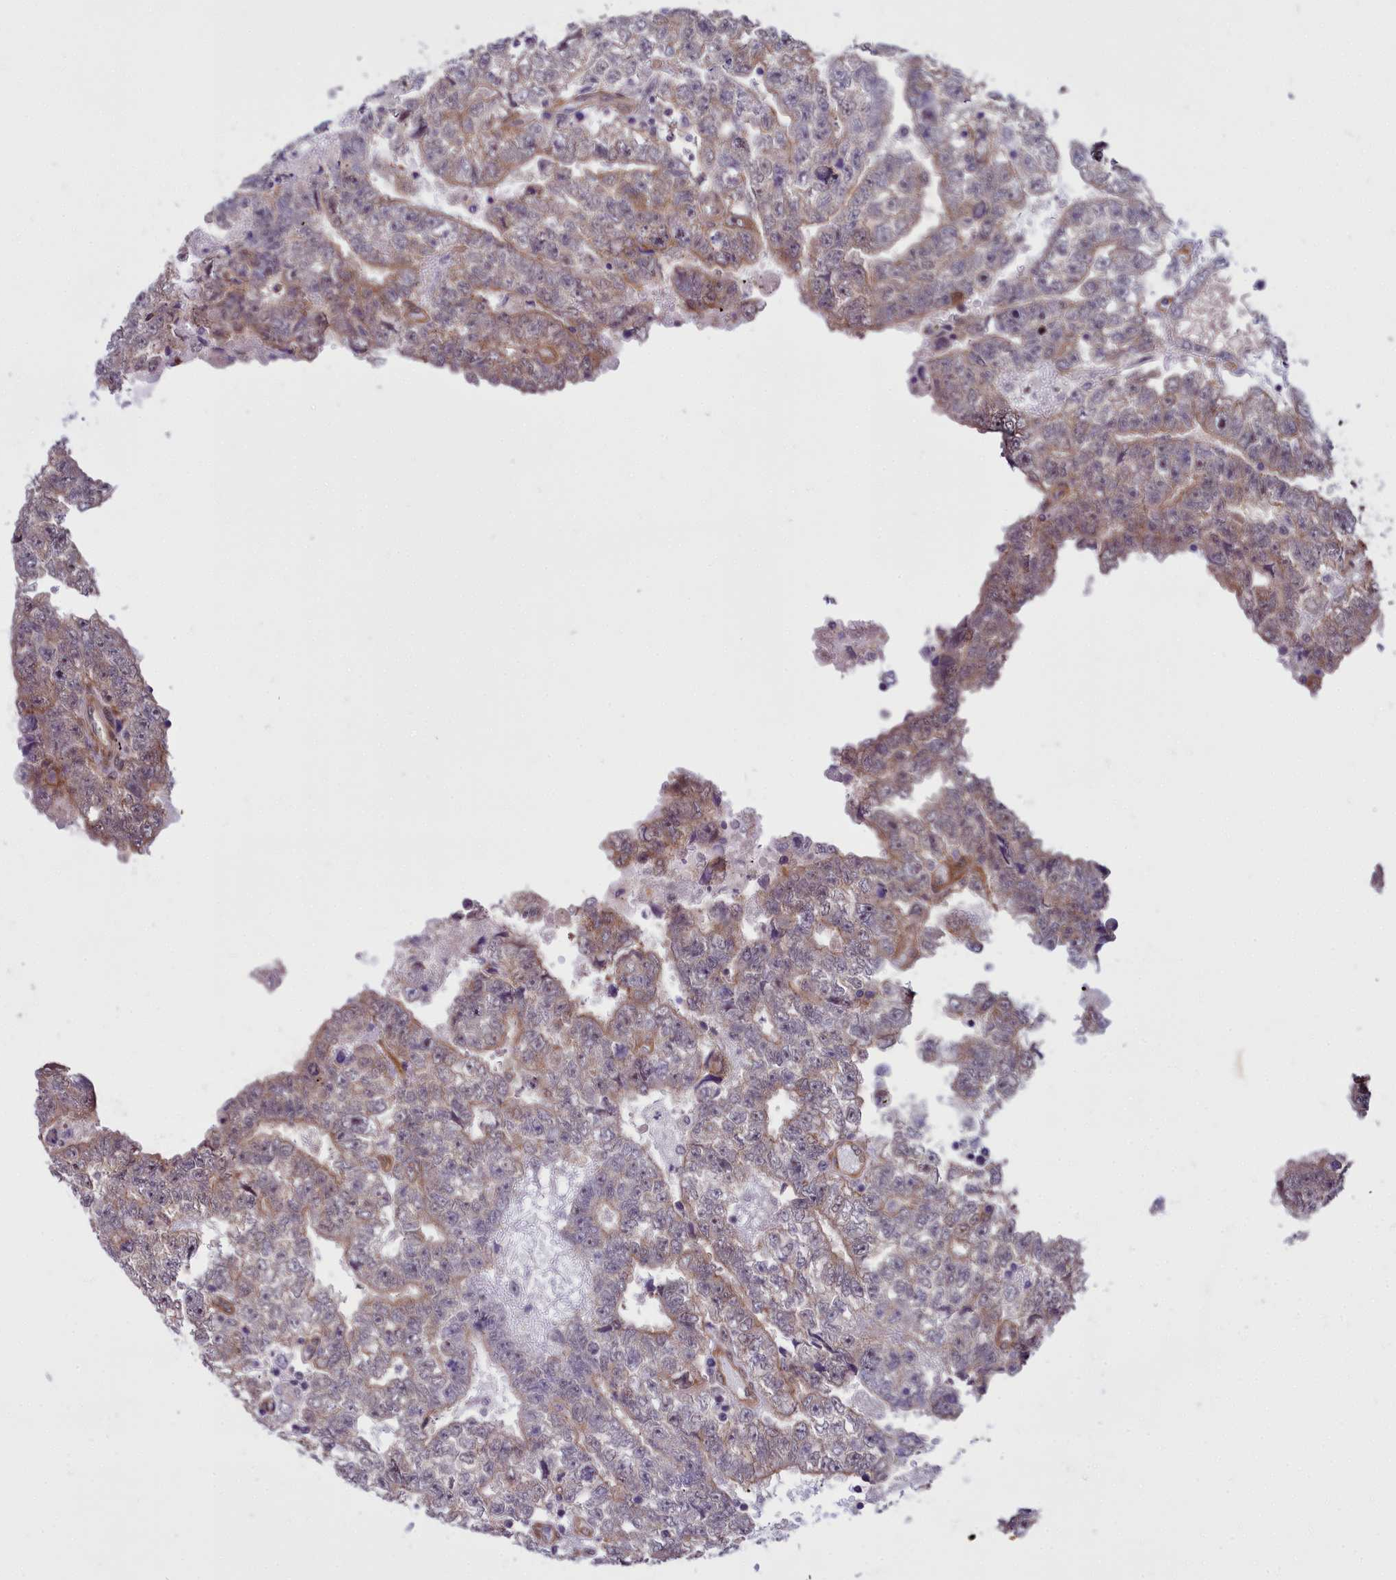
{"staining": {"intensity": "weak", "quantity": "25%-75%", "location": "cytoplasmic/membranous"}, "tissue": "testis cancer", "cell_type": "Tumor cells", "image_type": "cancer", "snomed": [{"axis": "morphology", "description": "Carcinoma, Embryonal, NOS"}, {"axis": "topography", "description": "Testis"}], "caption": "IHC of testis cancer displays low levels of weak cytoplasmic/membranous expression in about 25%-75% of tumor cells.", "gene": "BCAR1", "patient": {"sex": "male", "age": 25}}